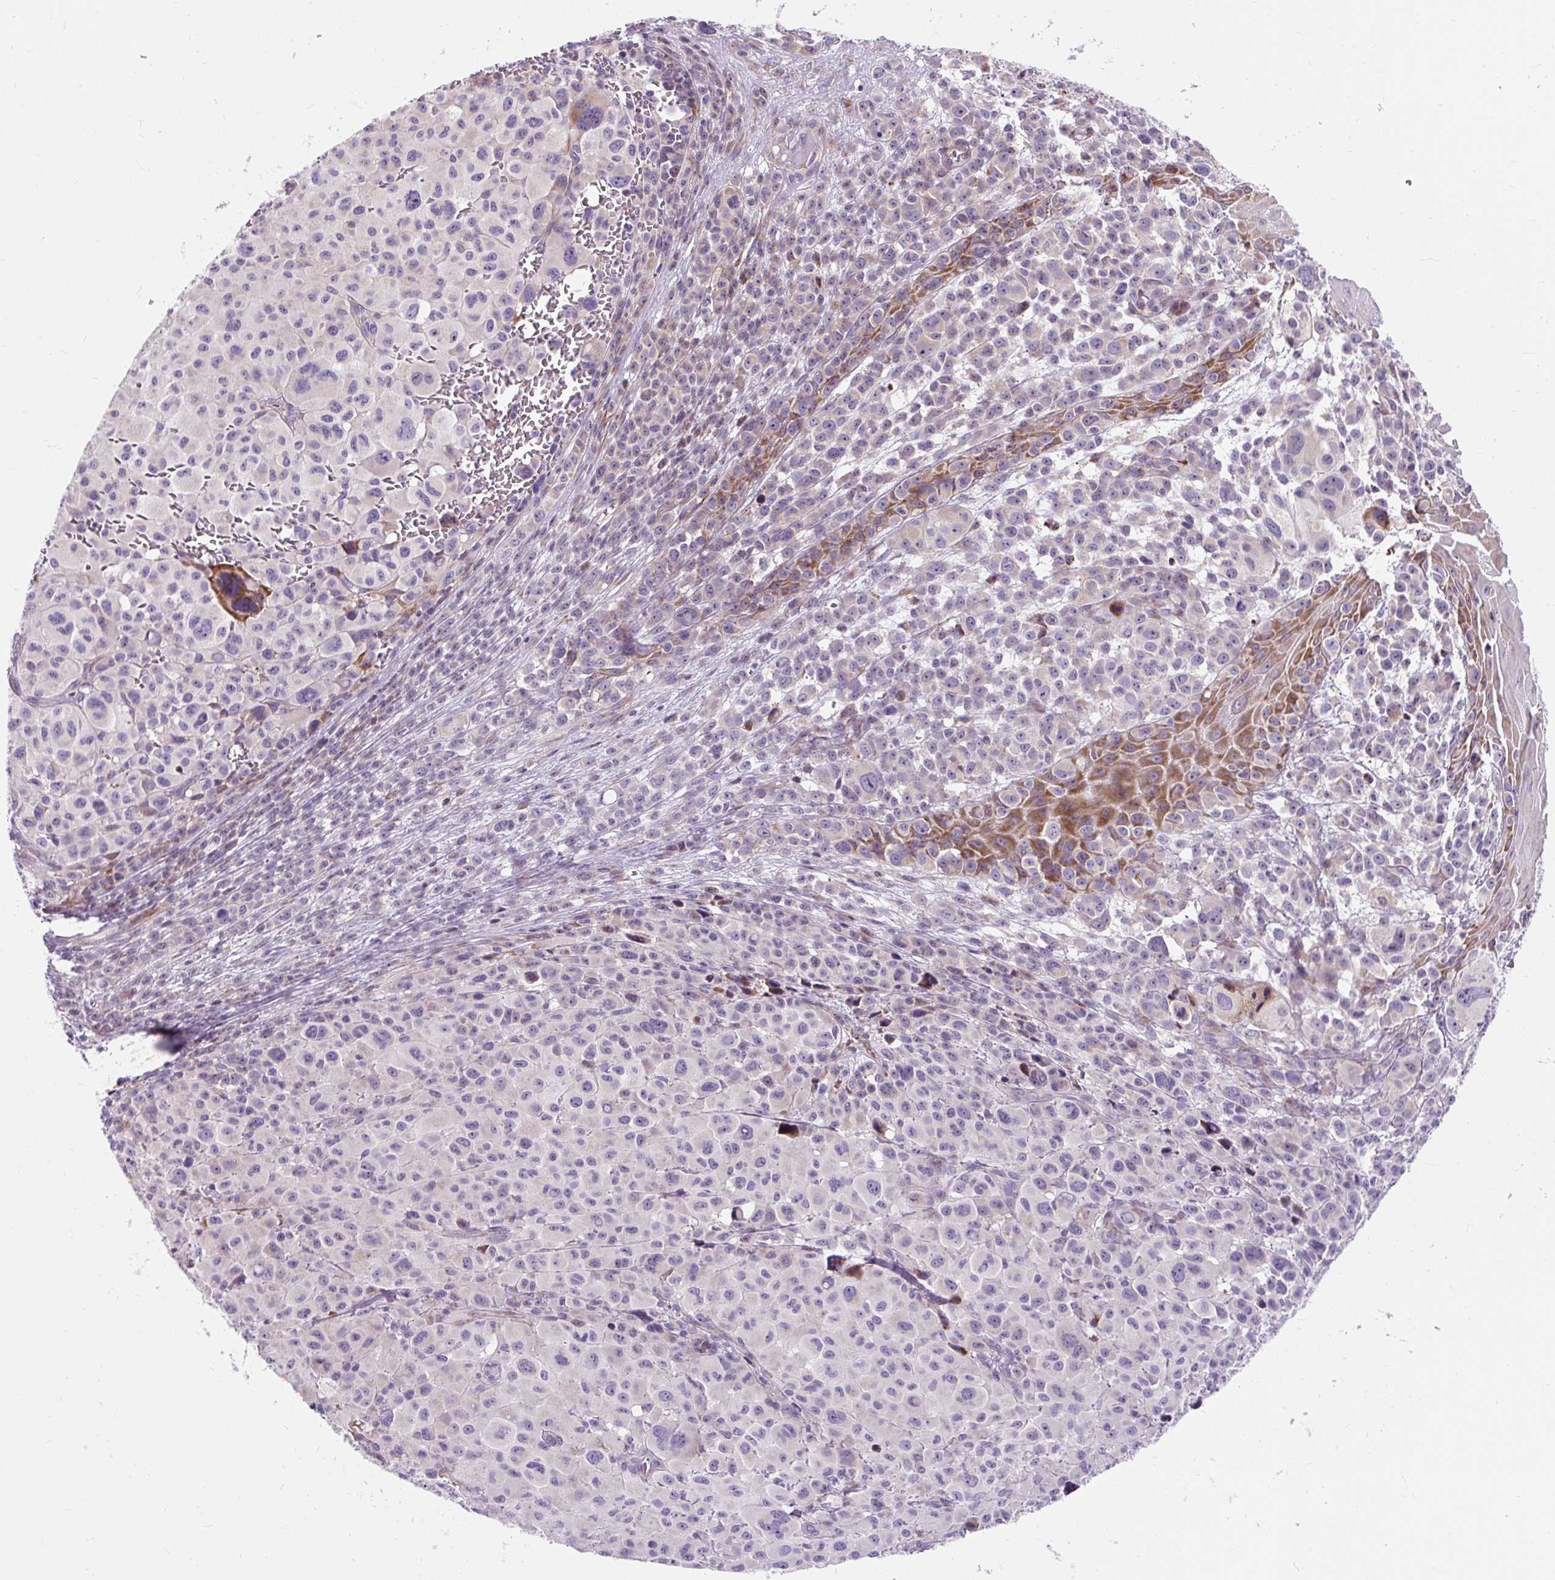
{"staining": {"intensity": "negative", "quantity": "none", "location": "none"}, "tissue": "melanoma", "cell_type": "Tumor cells", "image_type": "cancer", "snomed": [{"axis": "morphology", "description": "Malignant melanoma, NOS"}, {"axis": "topography", "description": "Skin"}], "caption": "DAB immunohistochemical staining of melanoma reveals no significant expression in tumor cells.", "gene": "CISD3", "patient": {"sex": "female", "age": 74}}